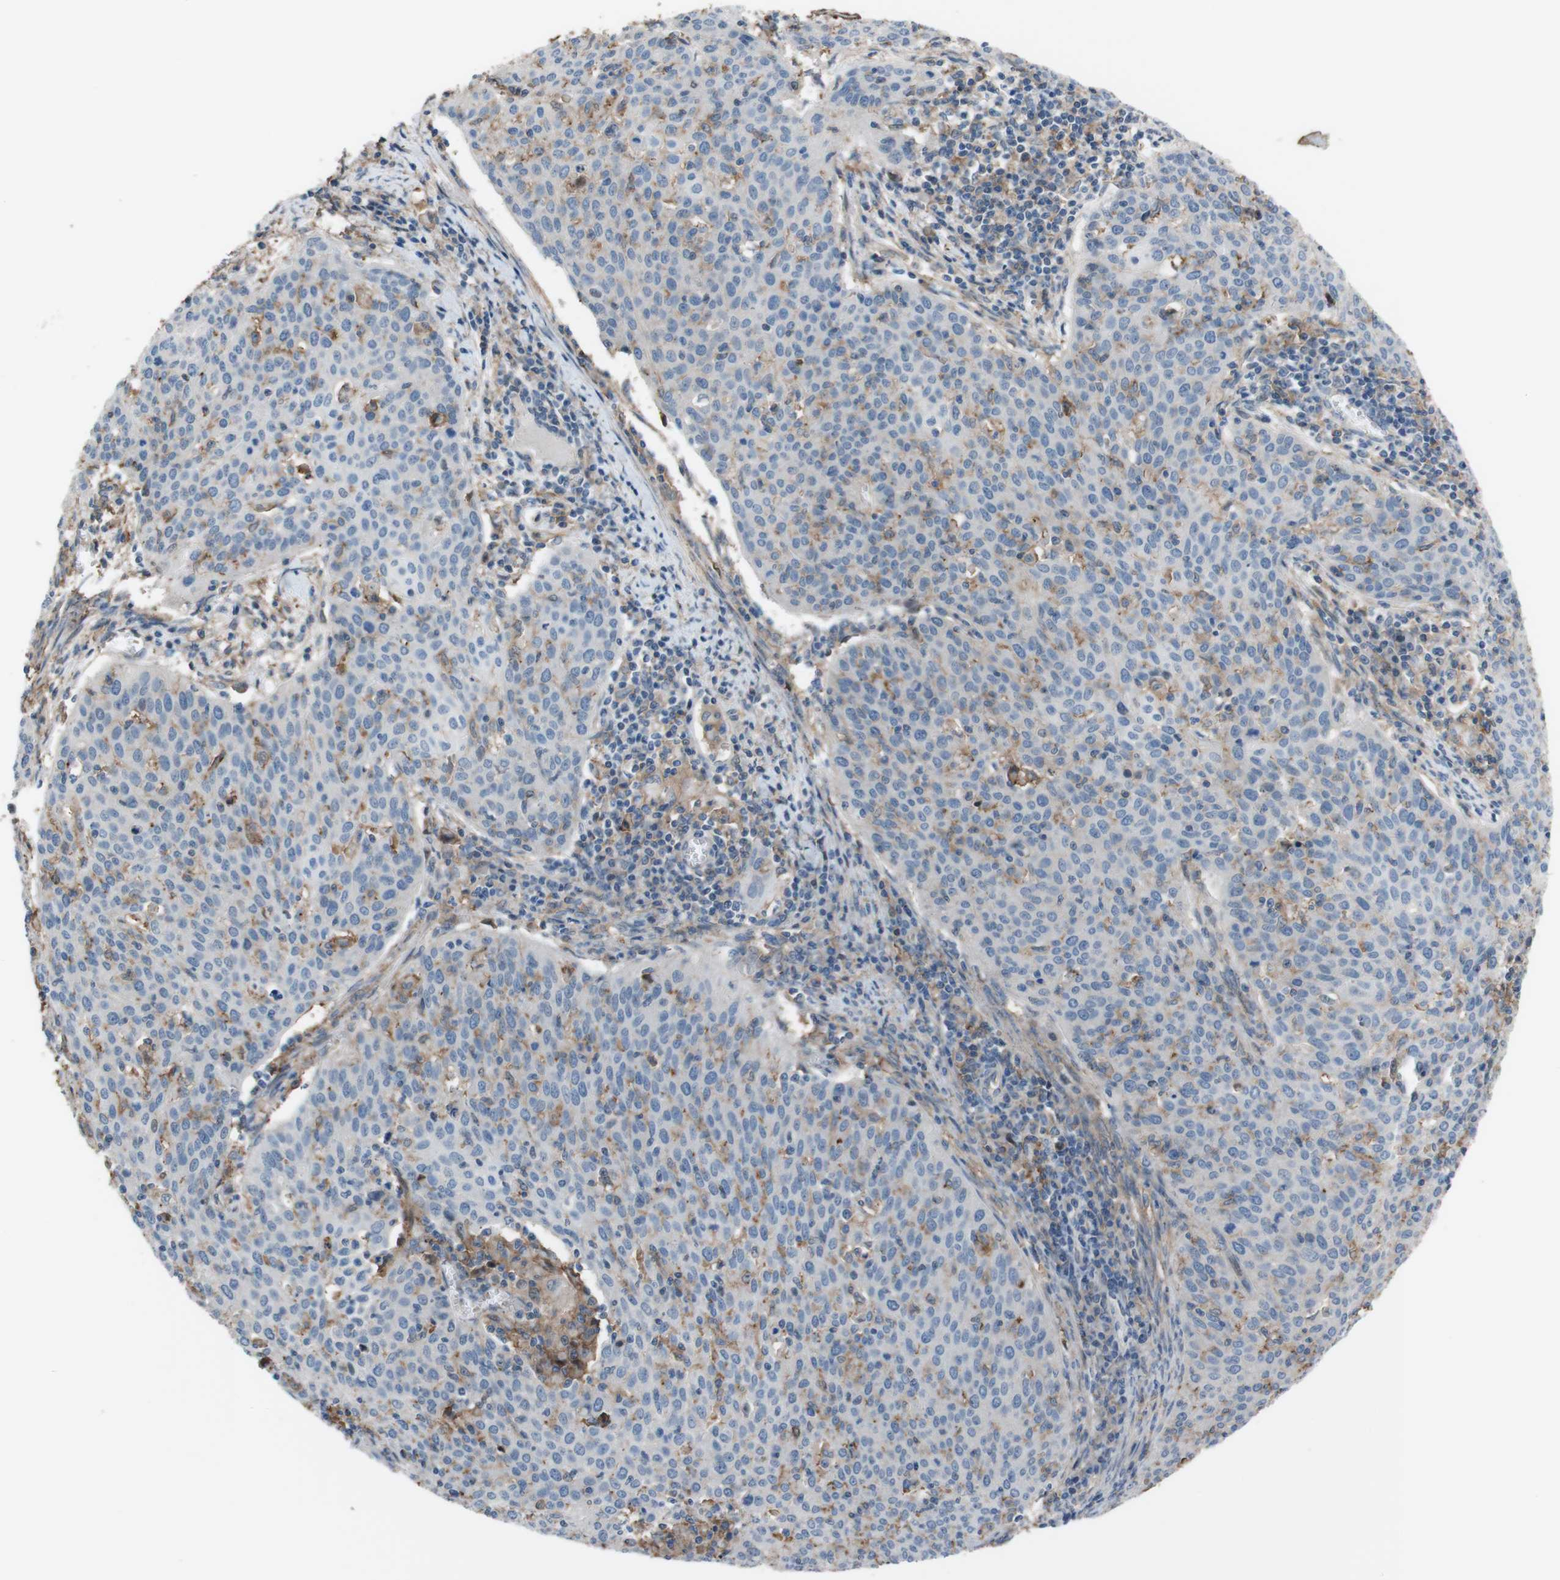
{"staining": {"intensity": "negative", "quantity": "none", "location": "none"}, "tissue": "cervical cancer", "cell_type": "Tumor cells", "image_type": "cancer", "snomed": [{"axis": "morphology", "description": "Squamous cell carcinoma, NOS"}, {"axis": "topography", "description": "Cervix"}], "caption": "This is an IHC micrograph of cervical cancer (squamous cell carcinoma). There is no staining in tumor cells.", "gene": "ATP2B1", "patient": {"sex": "female", "age": 38}}